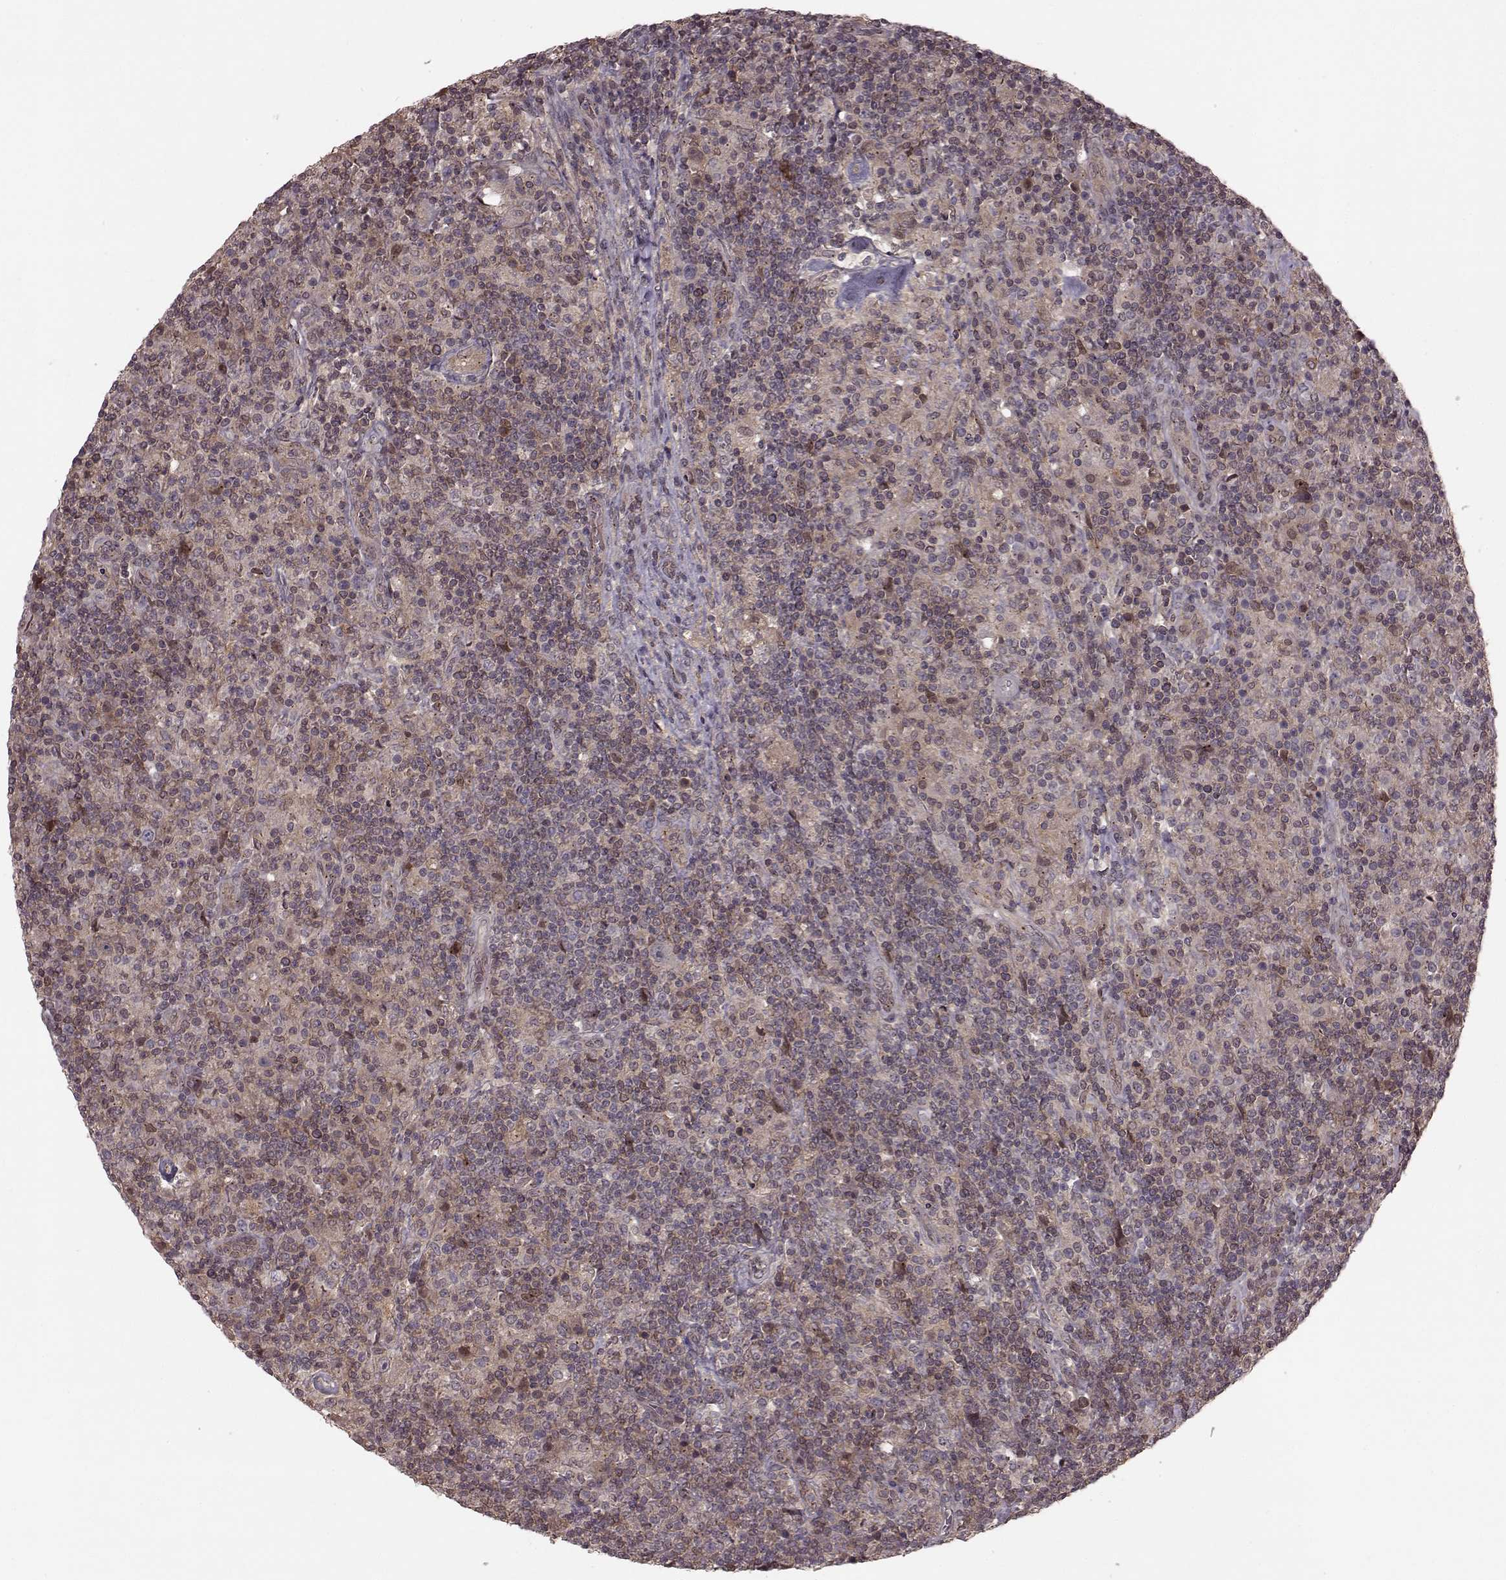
{"staining": {"intensity": "weak", "quantity": "<25%", "location": "cytoplasmic/membranous"}, "tissue": "lymphoma", "cell_type": "Tumor cells", "image_type": "cancer", "snomed": [{"axis": "morphology", "description": "Hodgkin's disease, NOS"}, {"axis": "topography", "description": "Lymph node"}], "caption": "Human Hodgkin's disease stained for a protein using IHC reveals no staining in tumor cells.", "gene": "GSS", "patient": {"sex": "male", "age": 70}}